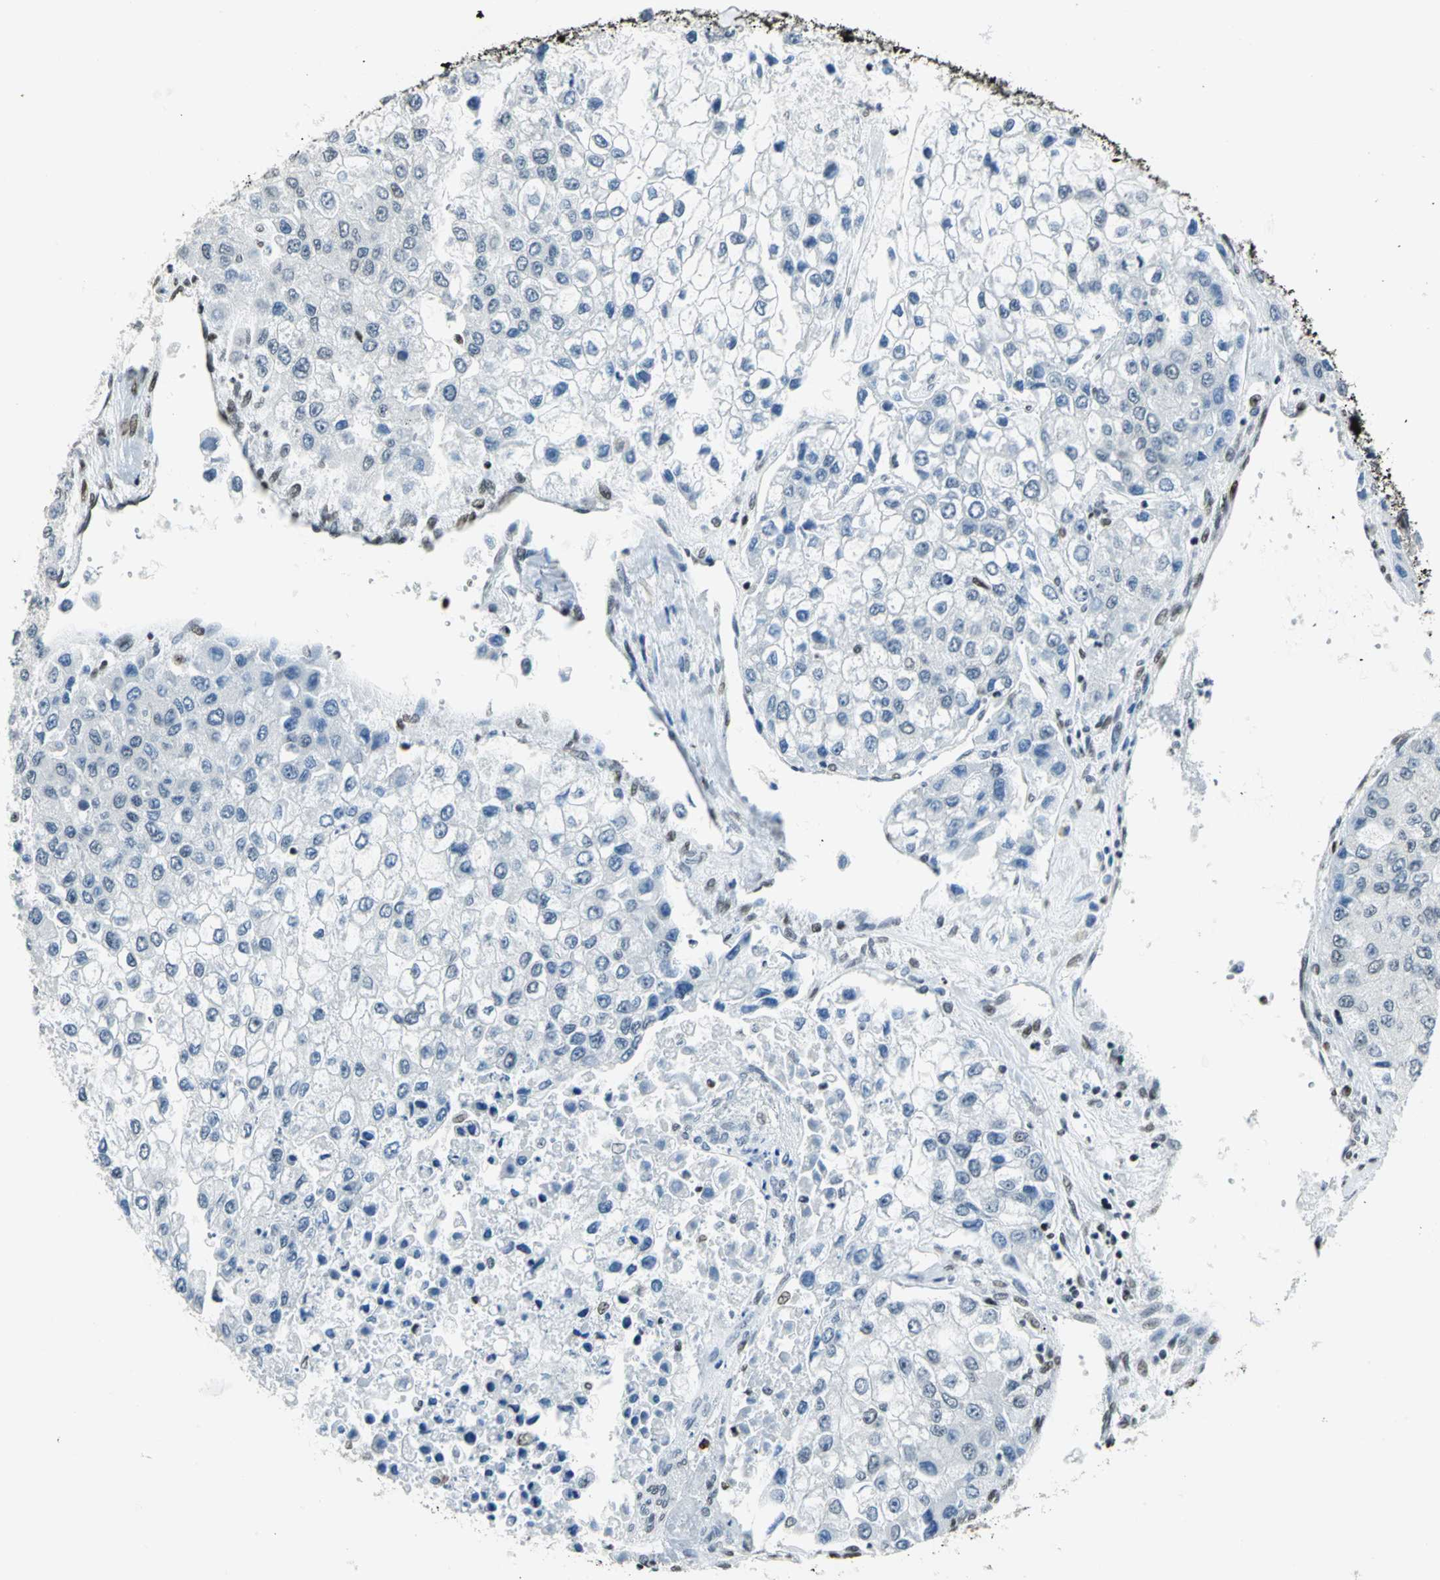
{"staining": {"intensity": "negative", "quantity": "none", "location": "none"}, "tissue": "liver cancer", "cell_type": "Tumor cells", "image_type": "cancer", "snomed": [{"axis": "morphology", "description": "Carcinoma, Hepatocellular, NOS"}, {"axis": "topography", "description": "Liver"}], "caption": "IHC photomicrograph of neoplastic tissue: liver hepatocellular carcinoma stained with DAB exhibits no significant protein staining in tumor cells.", "gene": "HNRNPD", "patient": {"sex": "female", "age": 66}}